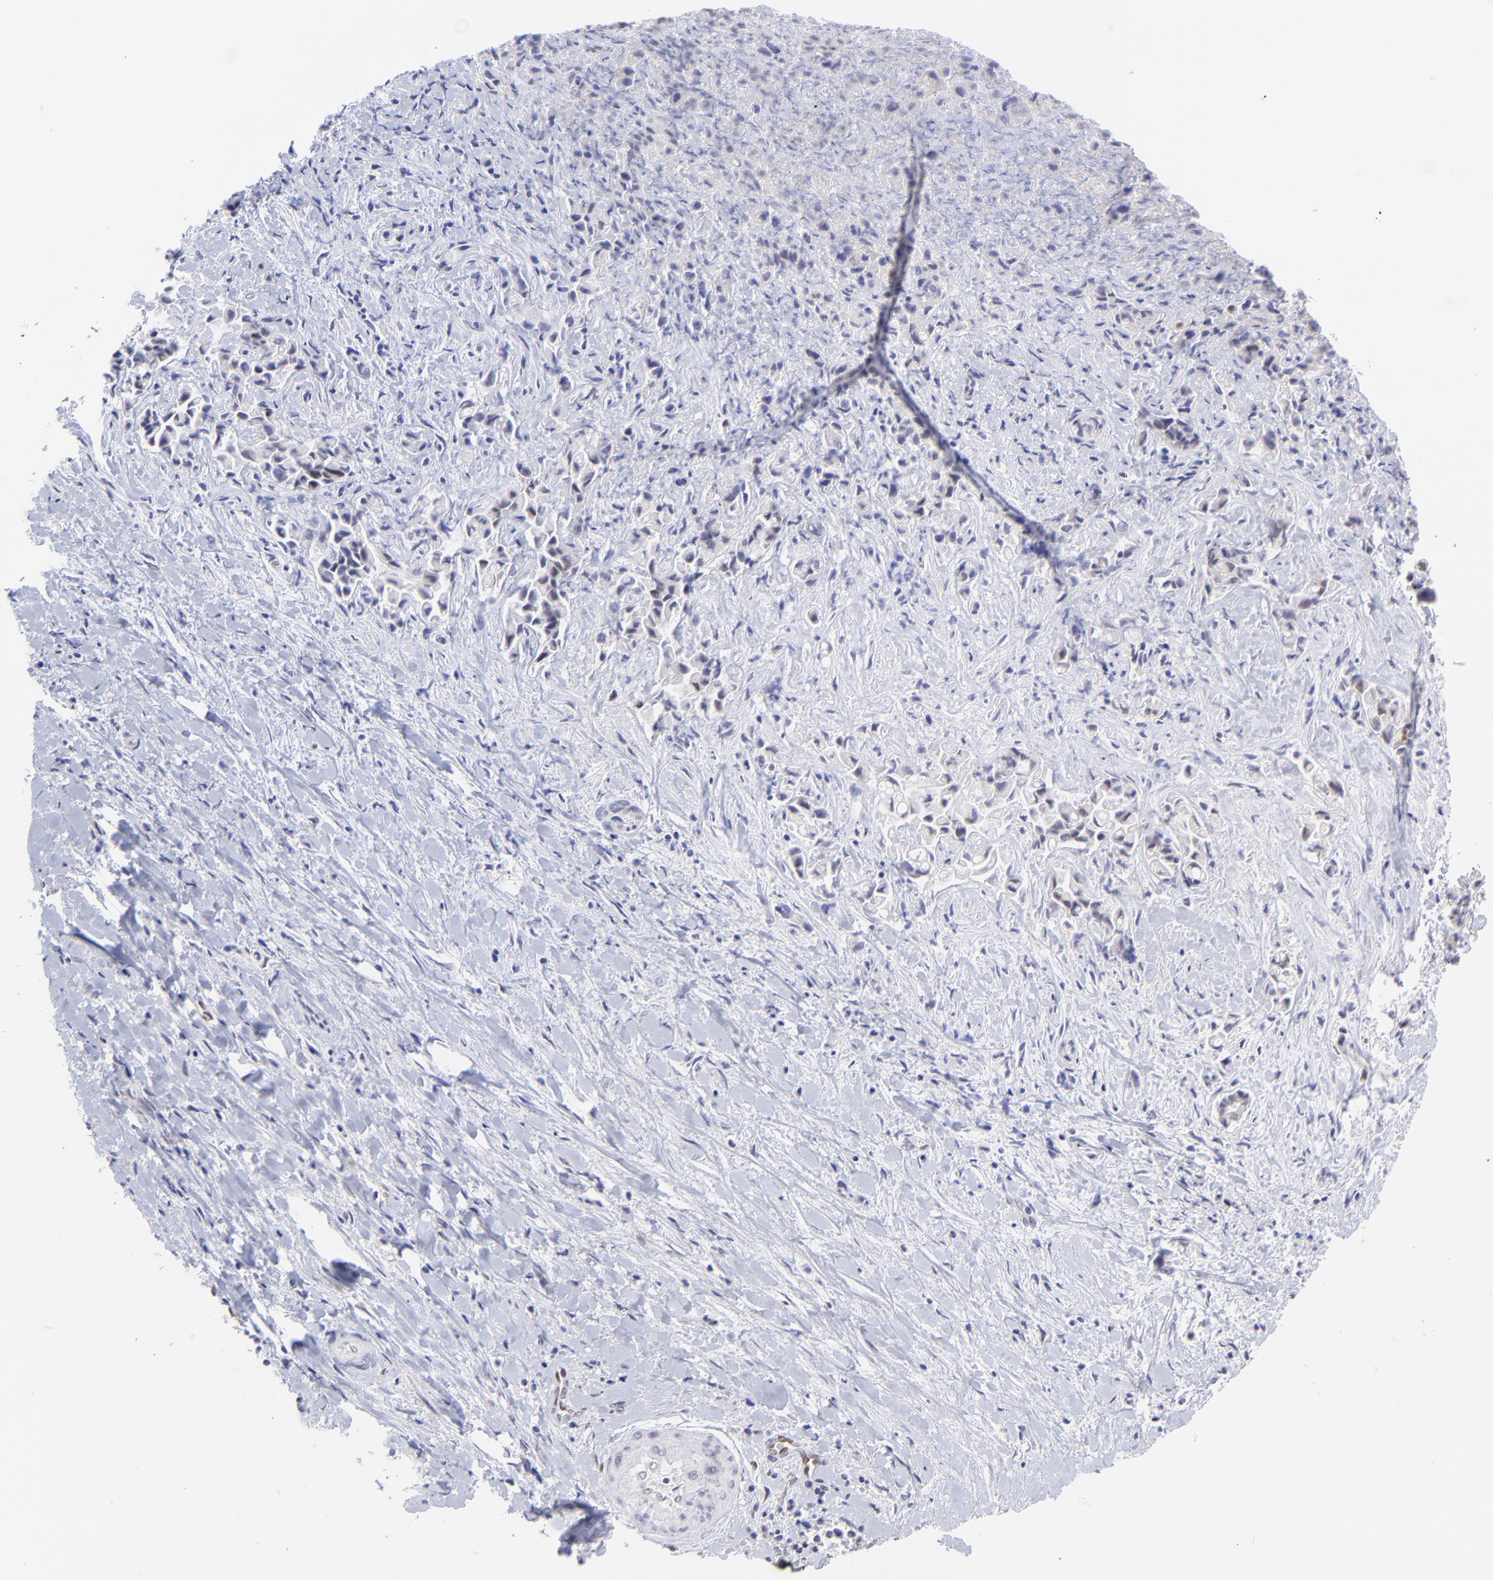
{"staining": {"intensity": "negative", "quantity": "none", "location": "none"}, "tissue": "liver cancer", "cell_type": "Tumor cells", "image_type": "cancer", "snomed": [{"axis": "morphology", "description": "Cholangiocarcinoma"}, {"axis": "topography", "description": "Liver"}], "caption": "The immunohistochemistry (IHC) micrograph has no significant expression in tumor cells of cholangiocarcinoma (liver) tissue.", "gene": "KLF4", "patient": {"sex": "male", "age": 57}}